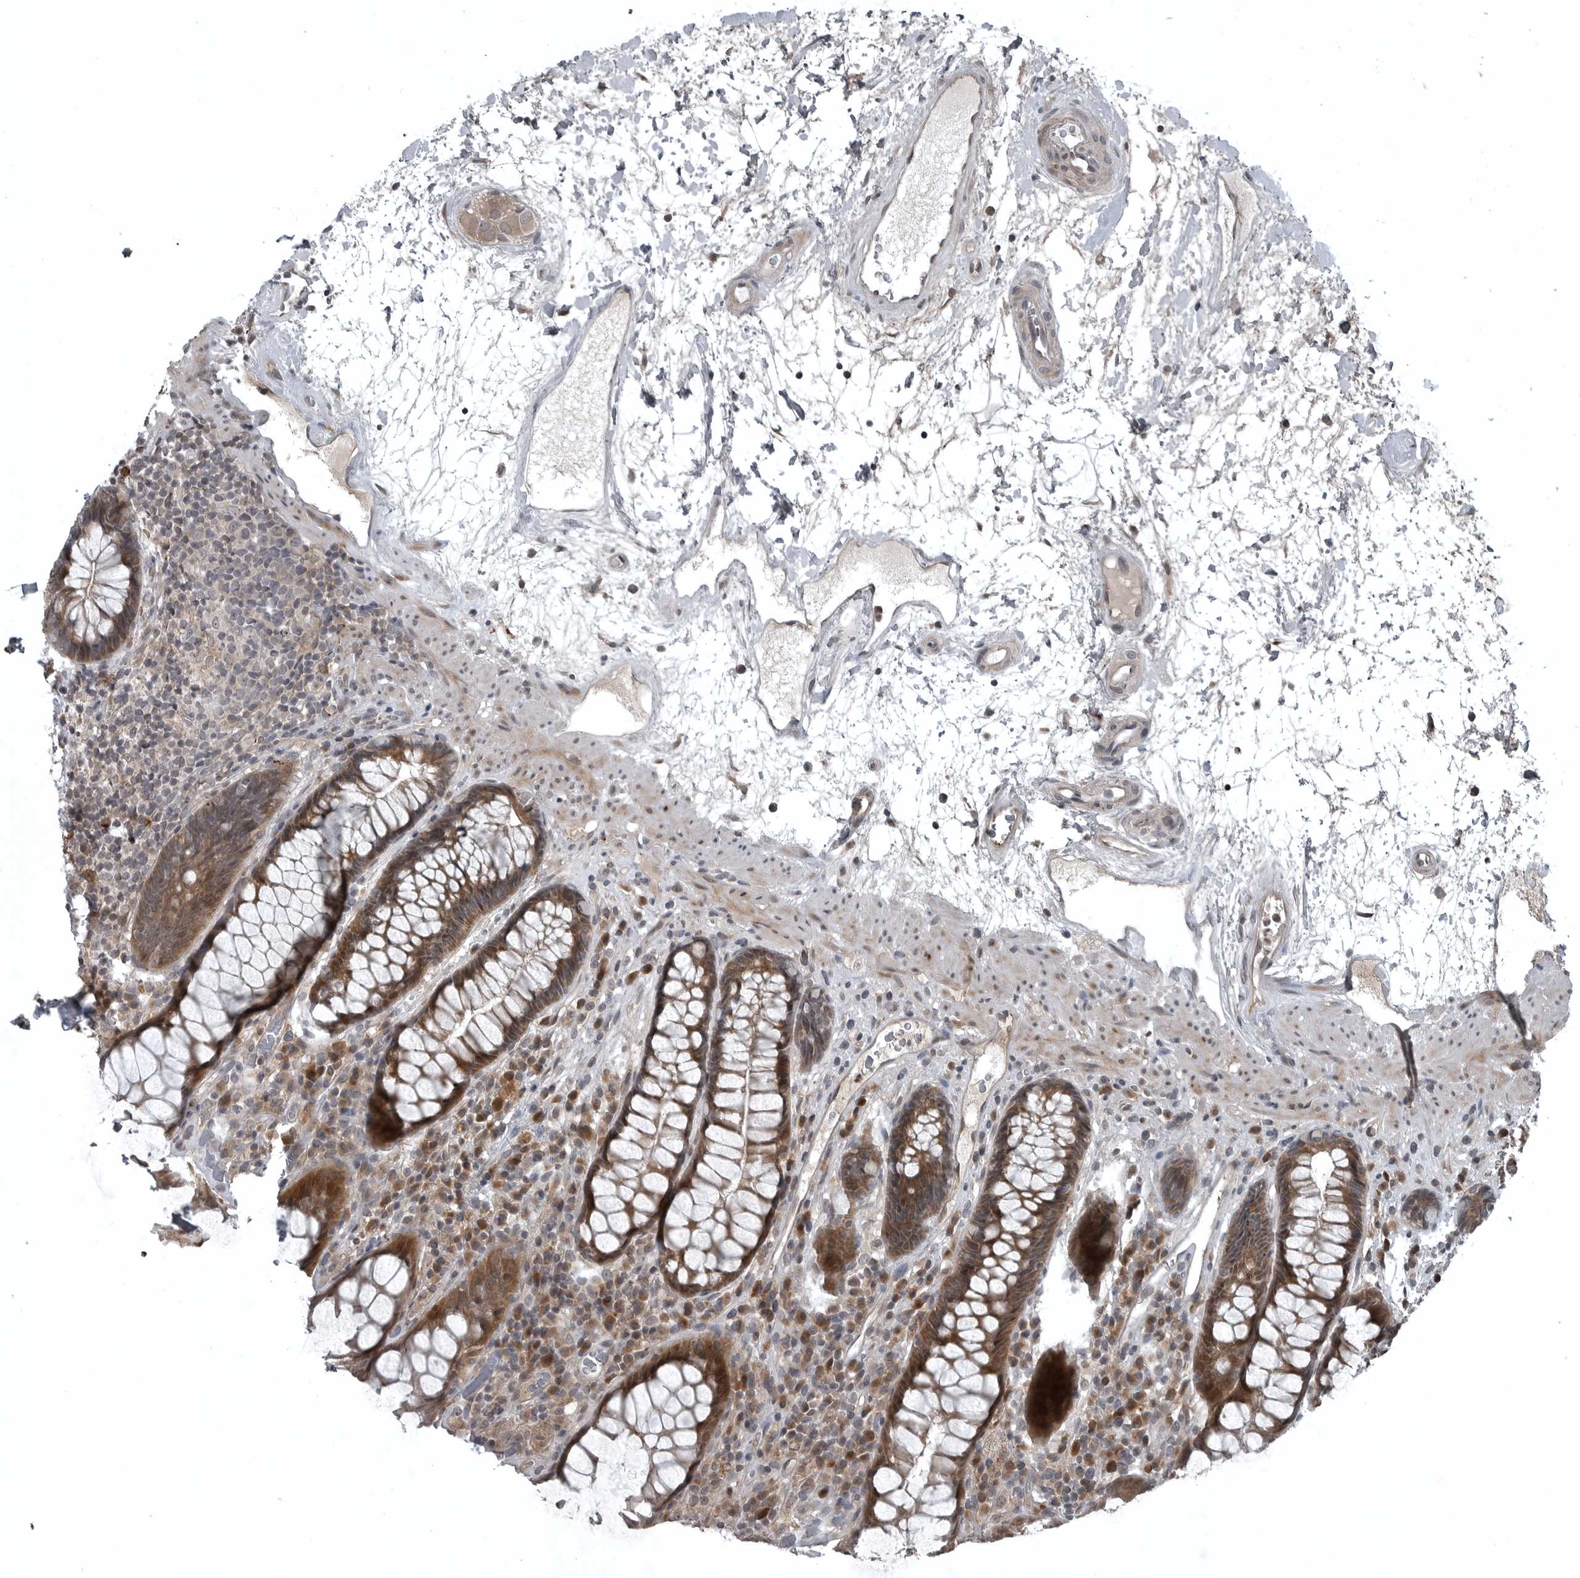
{"staining": {"intensity": "moderate", "quantity": ">75%", "location": "cytoplasmic/membranous,nuclear"}, "tissue": "rectum", "cell_type": "Glandular cells", "image_type": "normal", "snomed": [{"axis": "morphology", "description": "Normal tissue, NOS"}, {"axis": "topography", "description": "Rectum"}], "caption": "A high-resolution micrograph shows IHC staining of benign rectum, which displays moderate cytoplasmic/membranous,nuclear expression in about >75% of glandular cells.", "gene": "GAK", "patient": {"sex": "male", "age": 64}}